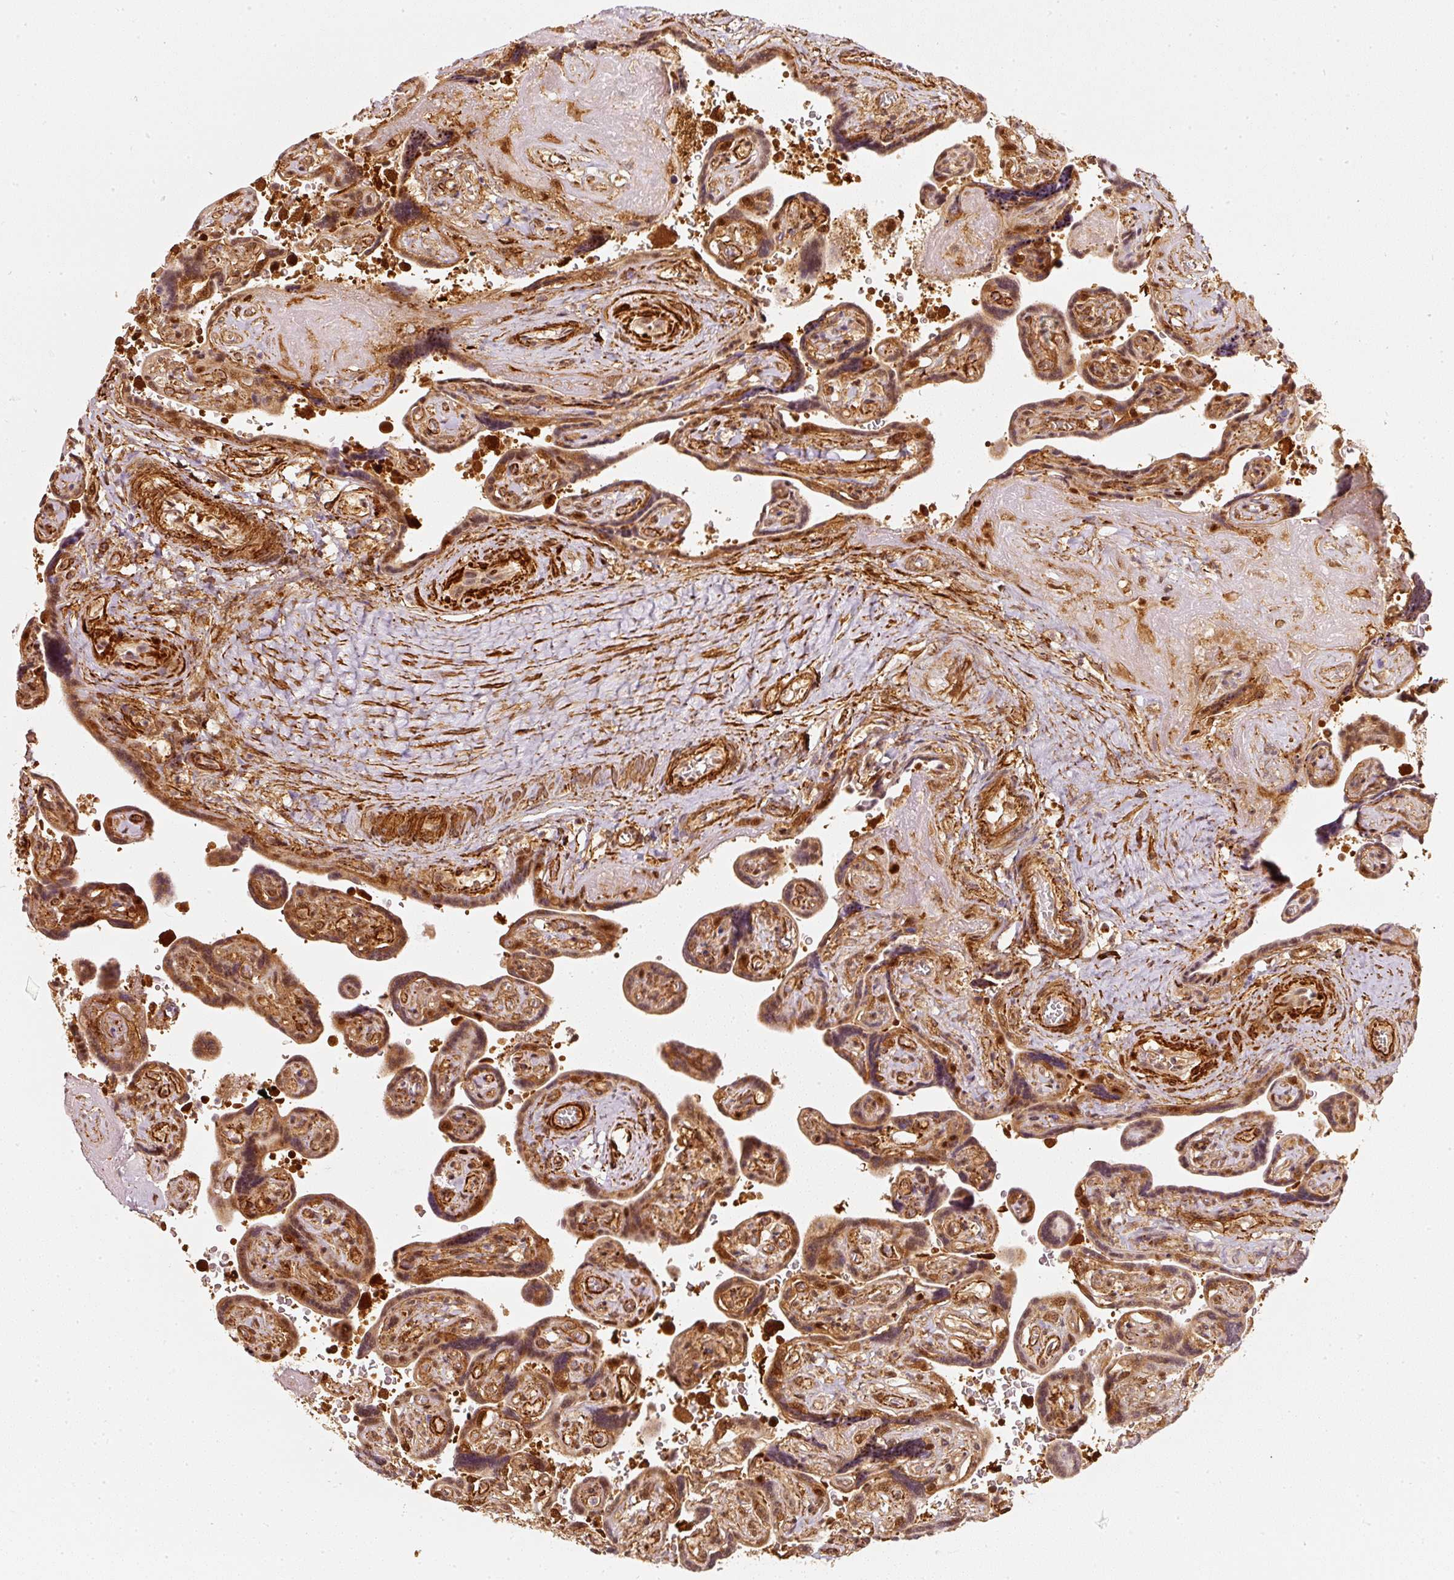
{"staining": {"intensity": "moderate", "quantity": ">75%", "location": "cytoplasmic/membranous"}, "tissue": "placenta", "cell_type": "Trophoblastic cells", "image_type": "normal", "snomed": [{"axis": "morphology", "description": "Normal tissue, NOS"}, {"axis": "topography", "description": "Placenta"}], "caption": "Immunohistochemical staining of normal placenta displays medium levels of moderate cytoplasmic/membranous positivity in approximately >75% of trophoblastic cells.", "gene": "PSMD1", "patient": {"sex": "female", "age": 32}}